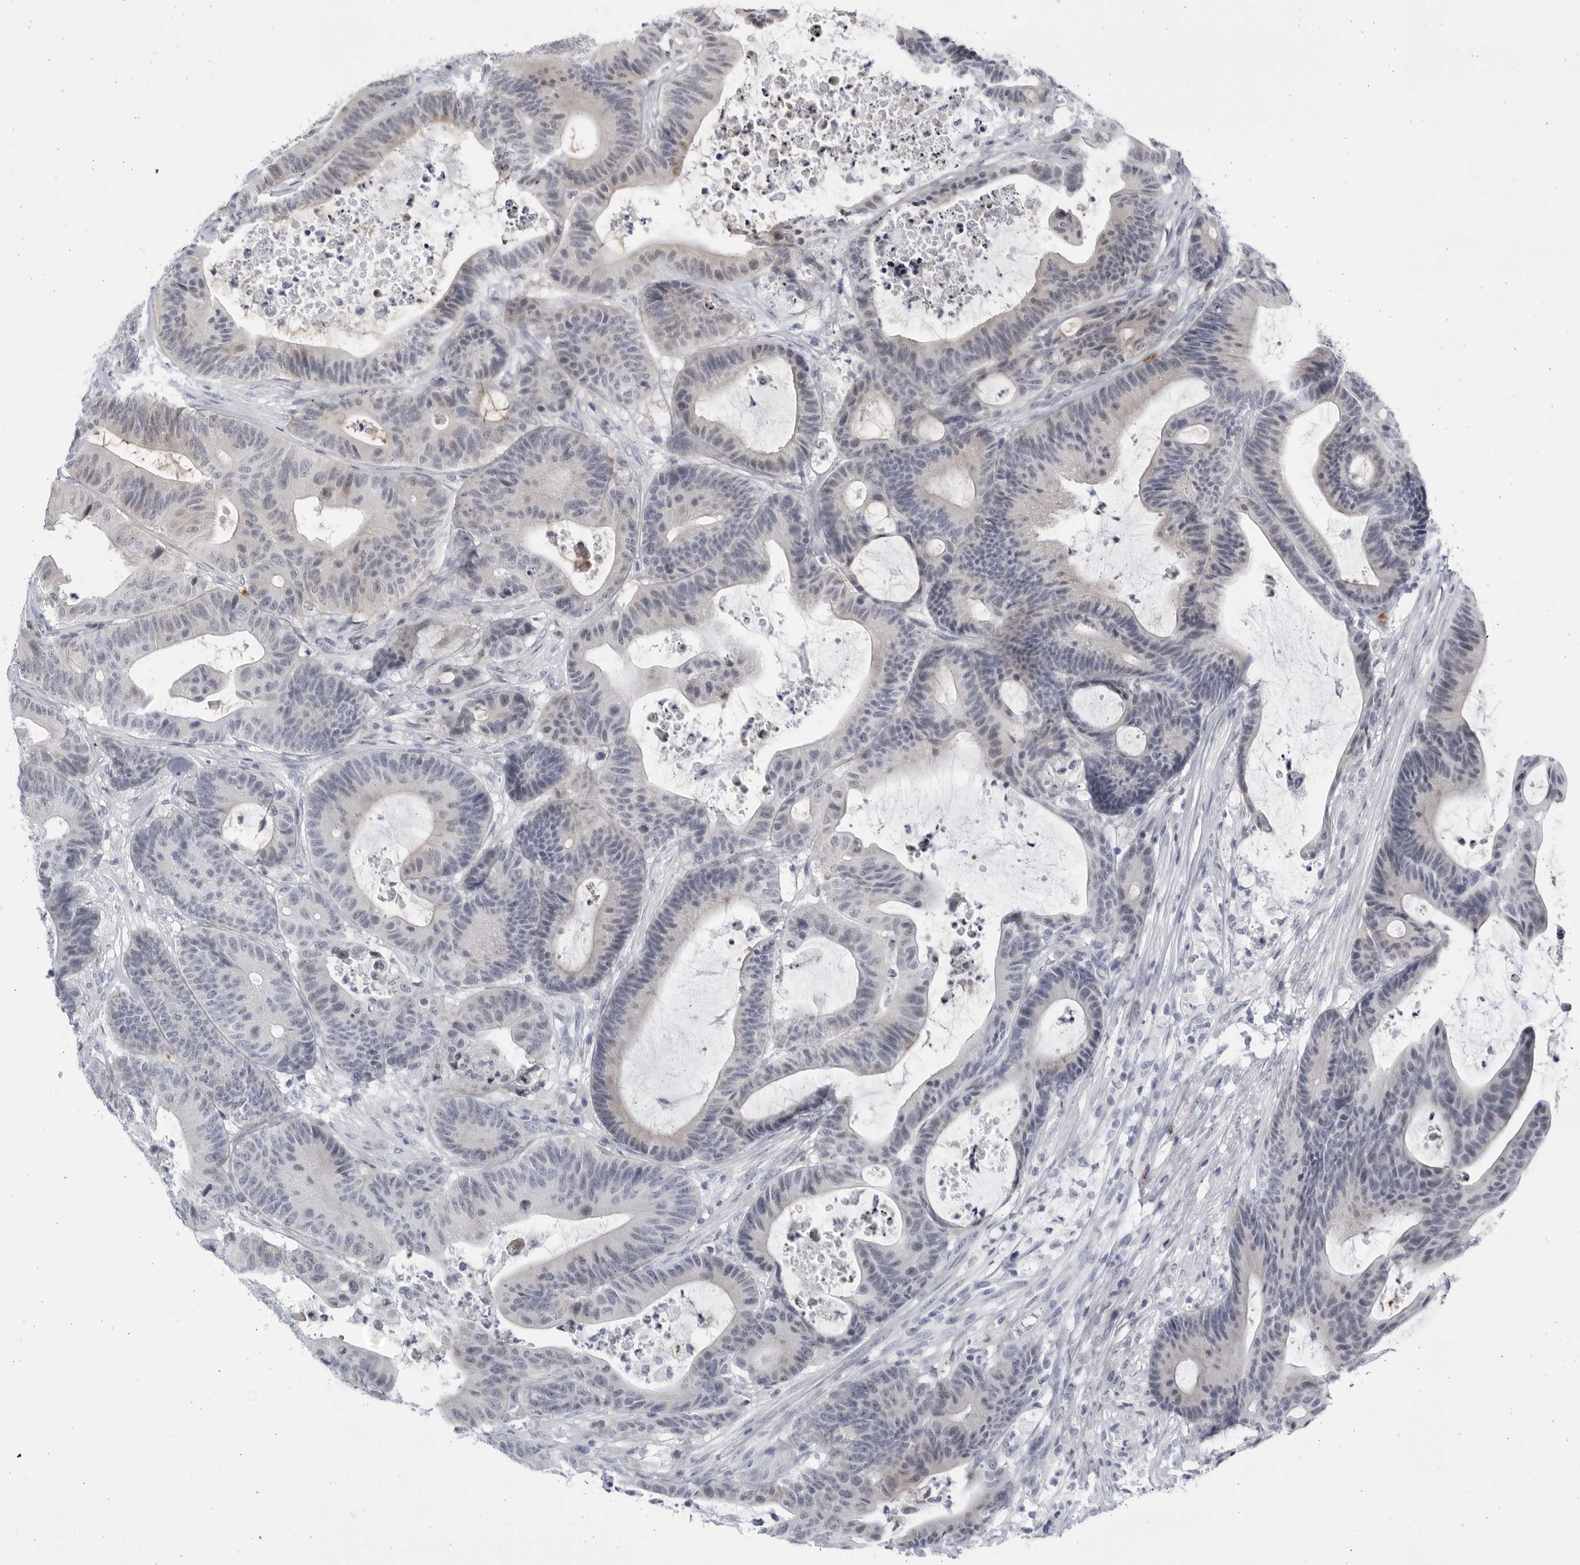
{"staining": {"intensity": "negative", "quantity": "none", "location": "none"}, "tissue": "colorectal cancer", "cell_type": "Tumor cells", "image_type": "cancer", "snomed": [{"axis": "morphology", "description": "Adenocarcinoma, NOS"}, {"axis": "topography", "description": "Colon"}], "caption": "A high-resolution histopathology image shows immunohistochemistry (IHC) staining of colorectal cancer, which demonstrates no significant positivity in tumor cells. (DAB (3,3'-diaminobenzidine) immunohistochemistry with hematoxylin counter stain).", "gene": "CCDC181", "patient": {"sex": "female", "age": 84}}